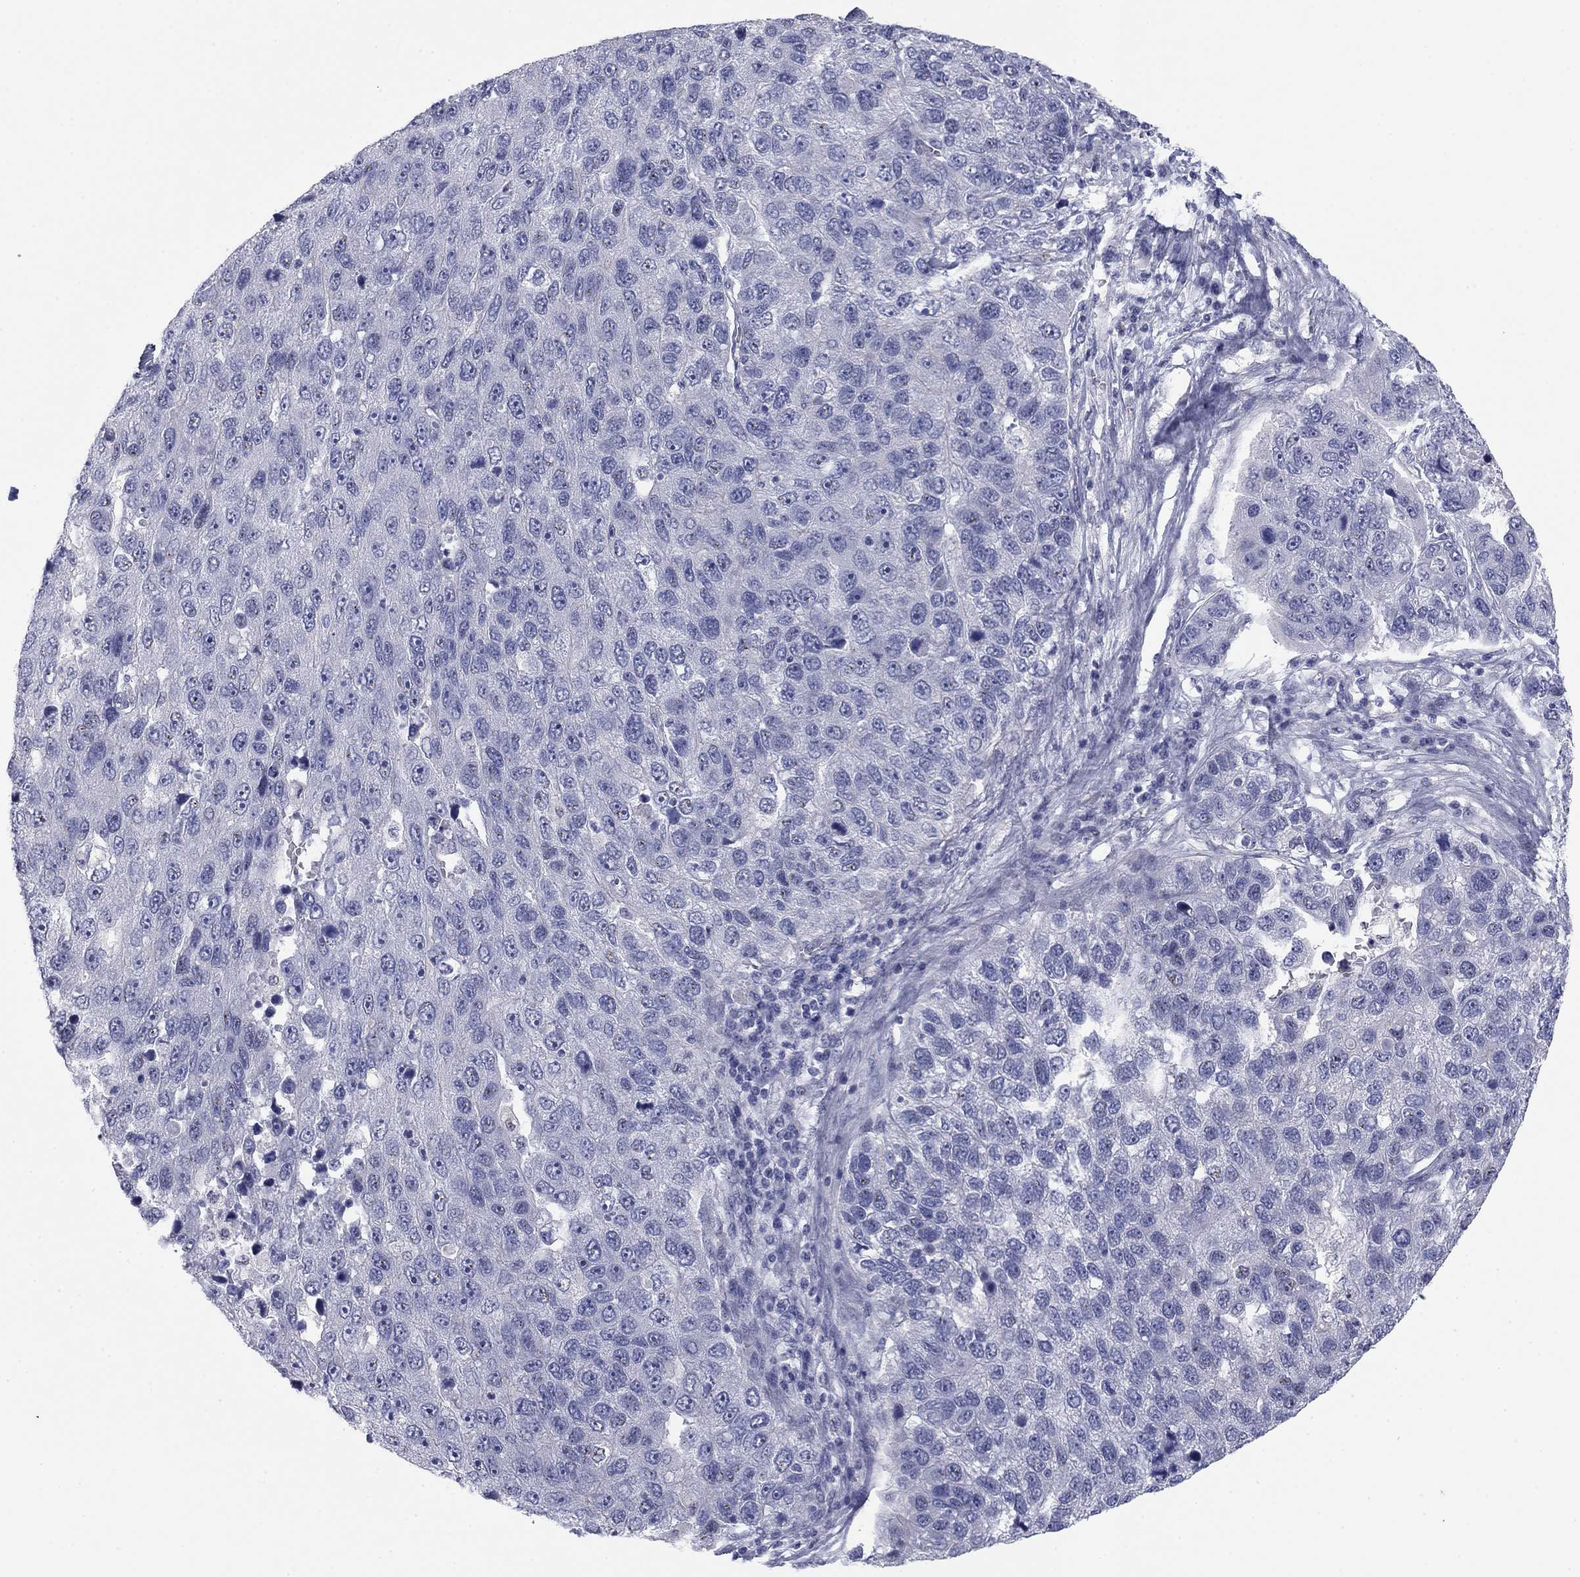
{"staining": {"intensity": "negative", "quantity": "none", "location": "none"}, "tissue": "pancreatic cancer", "cell_type": "Tumor cells", "image_type": "cancer", "snomed": [{"axis": "morphology", "description": "Adenocarcinoma, NOS"}, {"axis": "topography", "description": "Pancreas"}], "caption": "Tumor cells show no significant protein positivity in pancreatic cancer.", "gene": "SEPTIN3", "patient": {"sex": "female", "age": 61}}